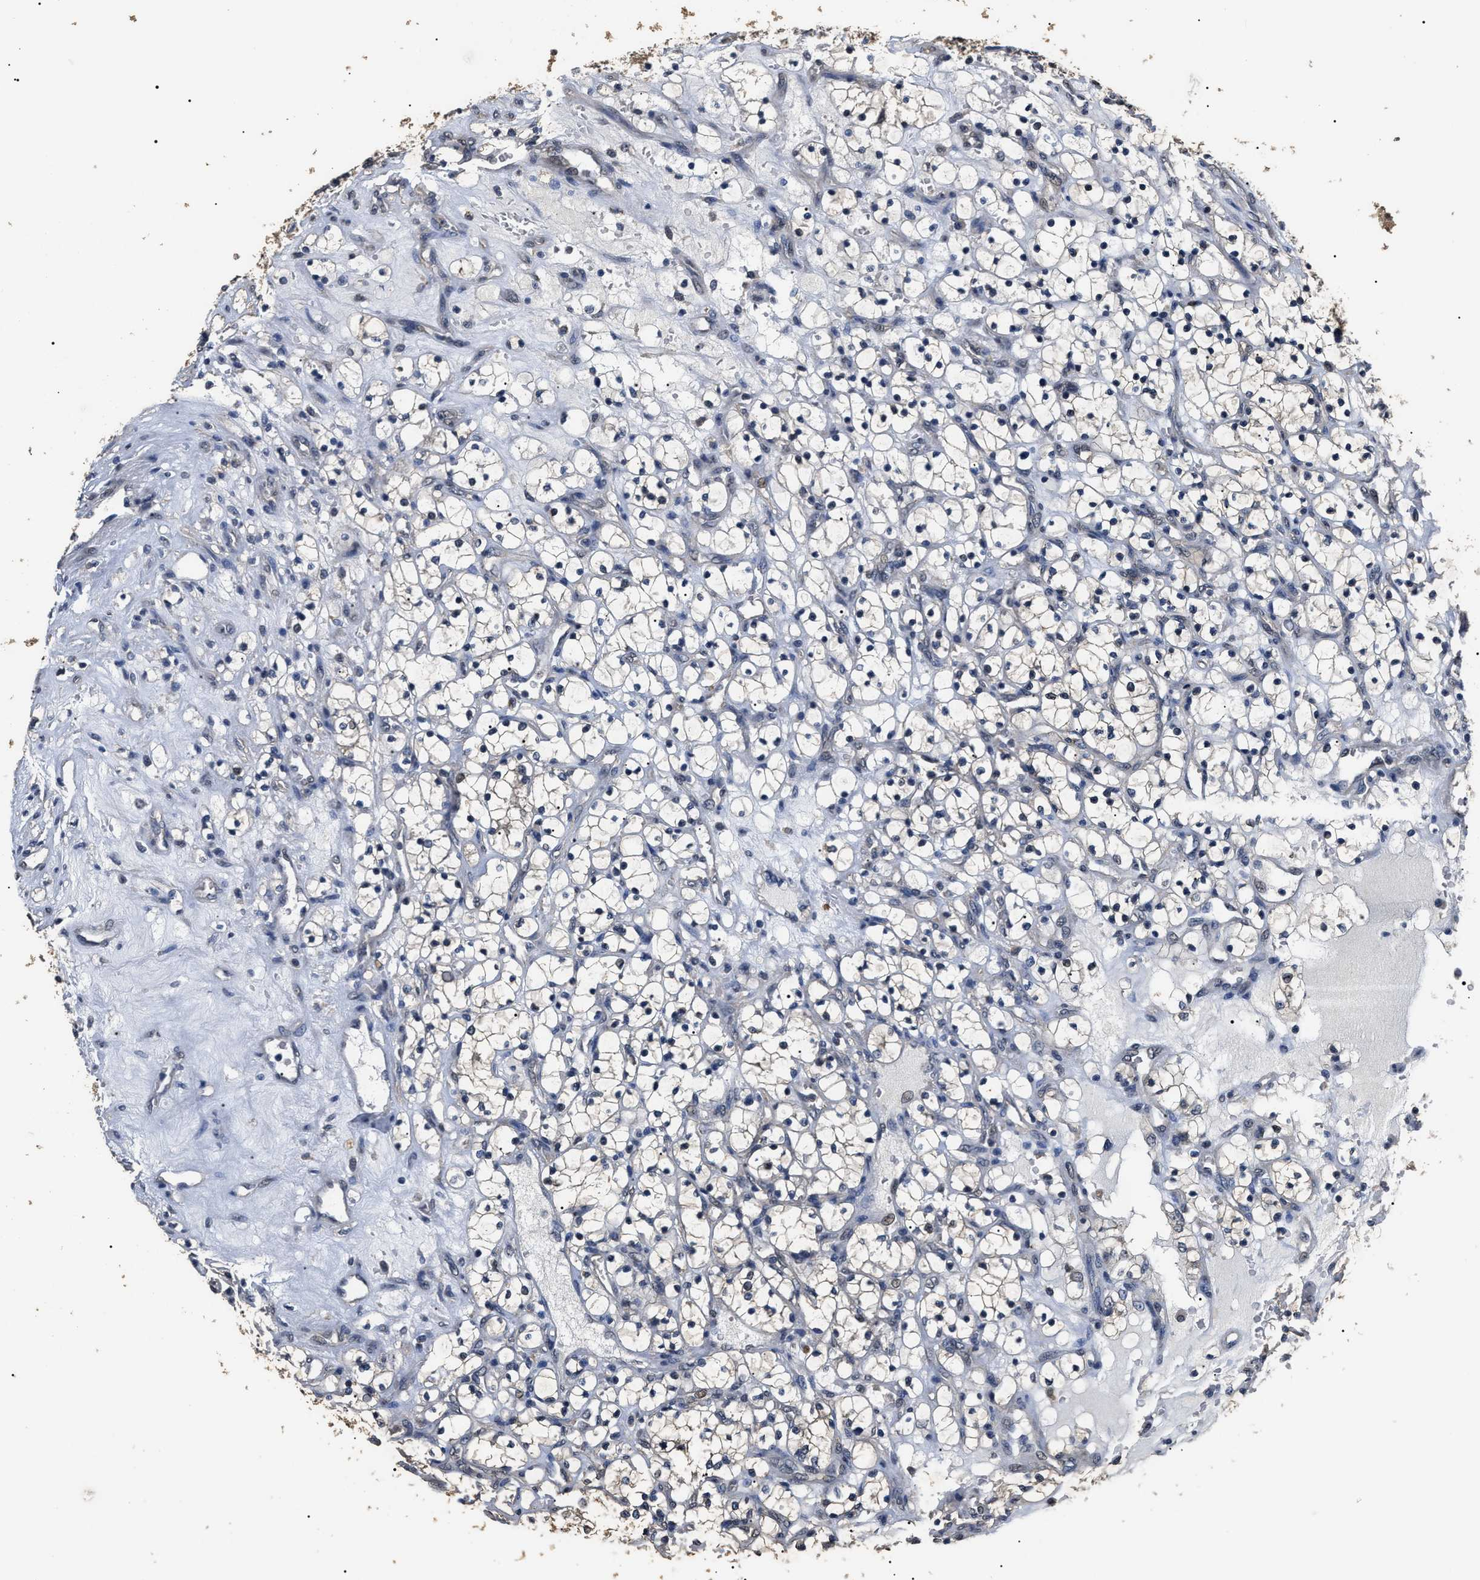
{"staining": {"intensity": "weak", "quantity": "<25%", "location": "nuclear"}, "tissue": "renal cancer", "cell_type": "Tumor cells", "image_type": "cancer", "snomed": [{"axis": "morphology", "description": "Adenocarcinoma, NOS"}, {"axis": "topography", "description": "Kidney"}], "caption": "Immunohistochemical staining of renal cancer exhibits no significant positivity in tumor cells.", "gene": "PSMD8", "patient": {"sex": "female", "age": 69}}